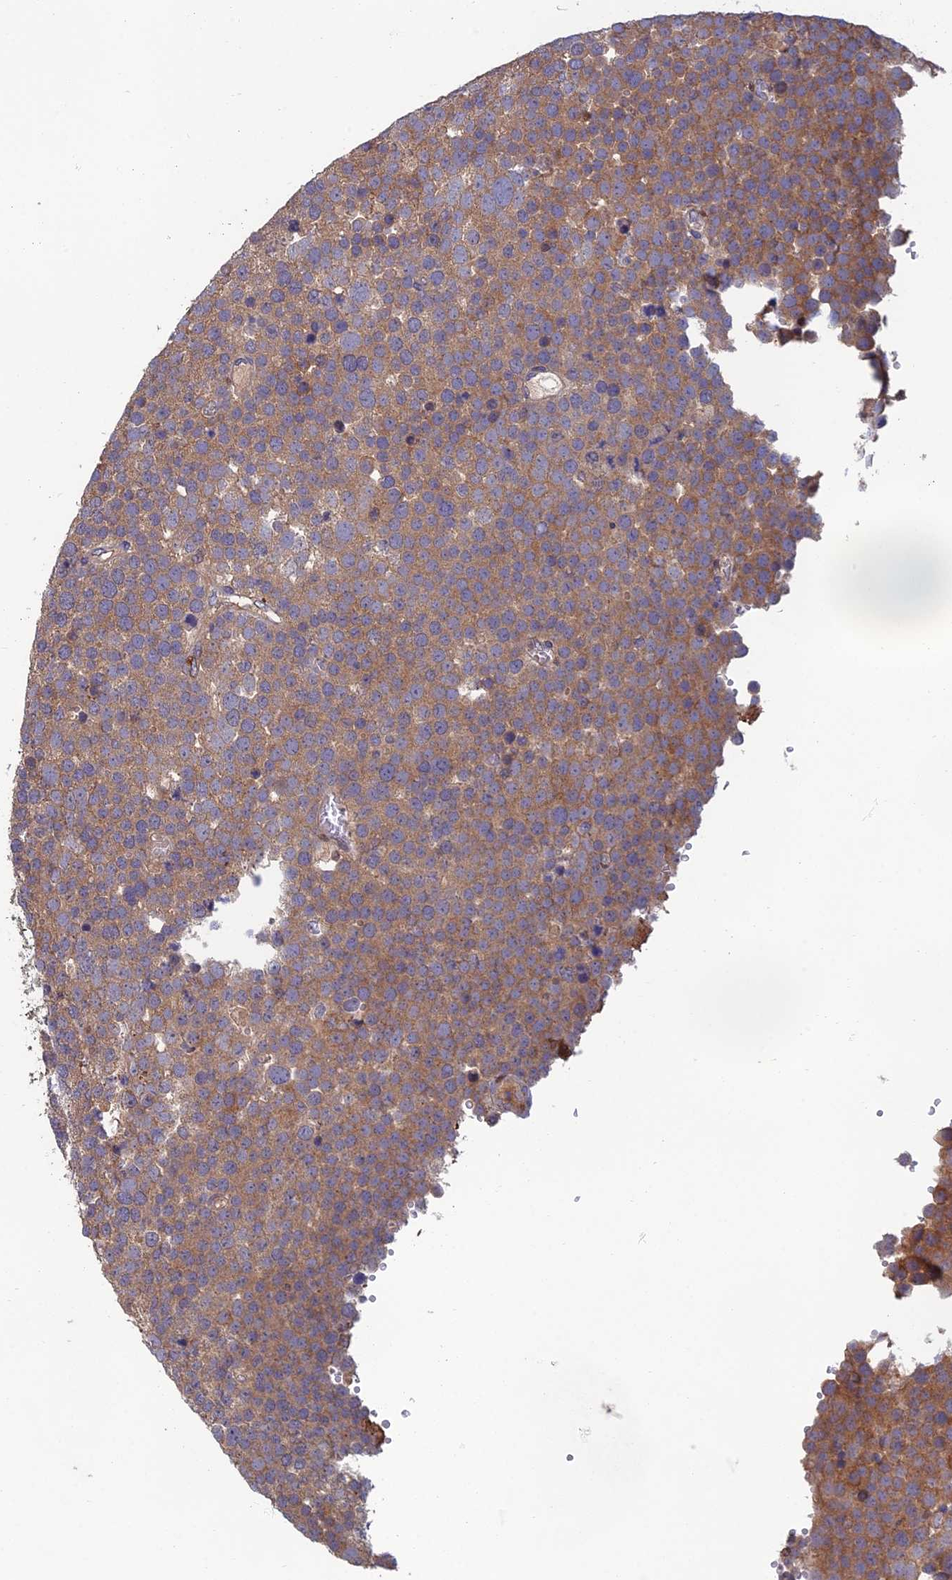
{"staining": {"intensity": "moderate", "quantity": ">75%", "location": "cytoplasmic/membranous"}, "tissue": "testis cancer", "cell_type": "Tumor cells", "image_type": "cancer", "snomed": [{"axis": "morphology", "description": "Seminoma, NOS"}, {"axis": "topography", "description": "Testis"}], "caption": "A high-resolution histopathology image shows immunohistochemistry staining of testis cancer, which reveals moderate cytoplasmic/membranous staining in about >75% of tumor cells. (brown staining indicates protein expression, while blue staining denotes nuclei).", "gene": "C15orf62", "patient": {"sex": "male", "age": 71}}